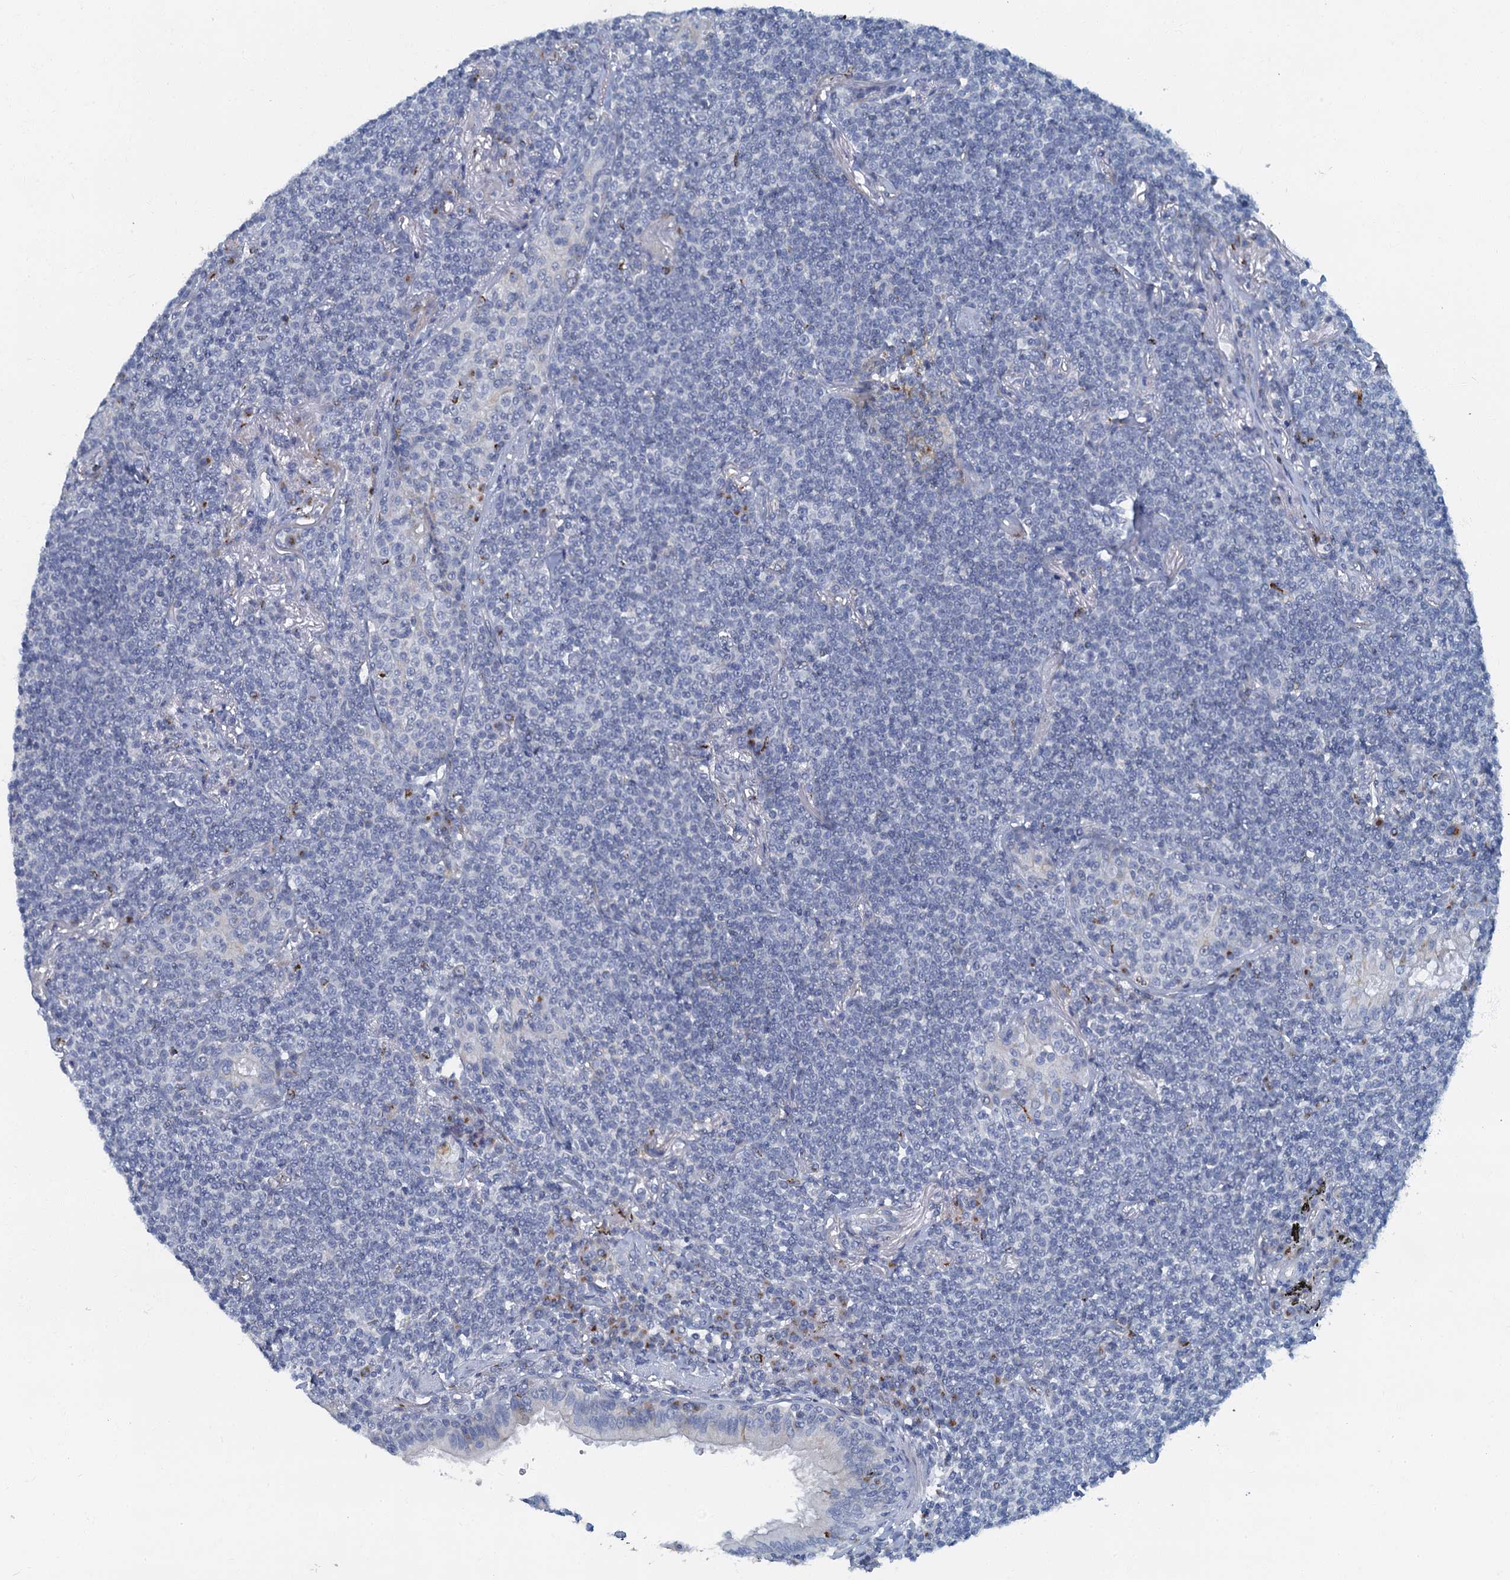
{"staining": {"intensity": "negative", "quantity": "none", "location": "none"}, "tissue": "lymphoma", "cell_type": "Tumor cells", "image_type": "cancer", "snomed": [{"axis": "morphology", "description": "Malignant lymphoma, non-Hodgkin's type, Low grade"}, {"axis": "topography", "description": "Lung"}], "caption": "An image of human lymphoma is negative for staining in tumor cells. The staining was performed using DAB to visualize the protein expression in brown, while the nuclei were stained in blue with hematoxylin (Magnification: 20x).", "gene": "LYPD3", "patient": {"sex": "female", "age": 71}}